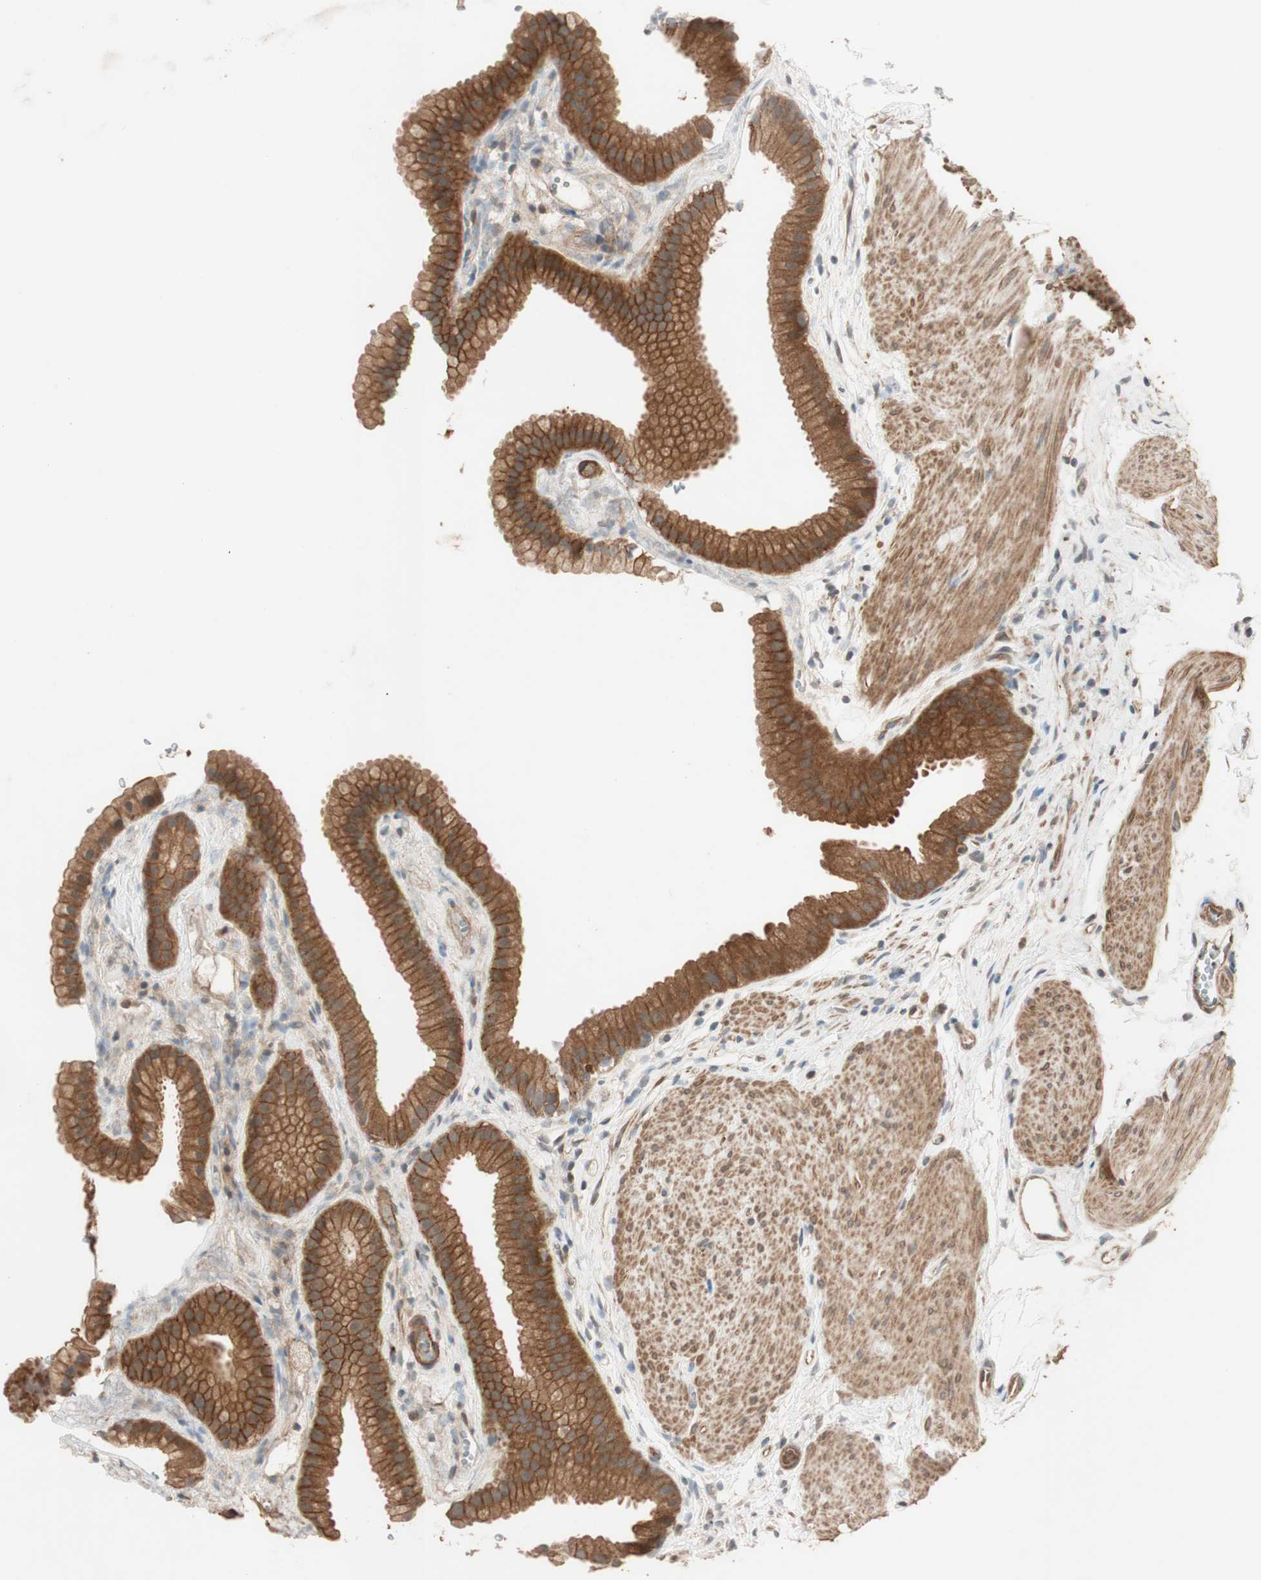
{"staining": {"intensity": "strong", "quantity": ">75%", "location": "cytoplasmic/membranous"}, "tissue": "gallbladder", "cell_type": "Glandular cells", "image_type": "normal", "snomed": [{"axis": "morphology", "description": "Normal tissue, NOS"}, {"axis": "topography", "description": "Gallbladder"}], "caption": "Immunohistochemical staining of normal gallbladder exhibits strong cytoplasmic/membranous protein positivity in about >75% of glandular cells.", "gene": "EPHA8", "patient": {"sex": "female", "age": 64}}